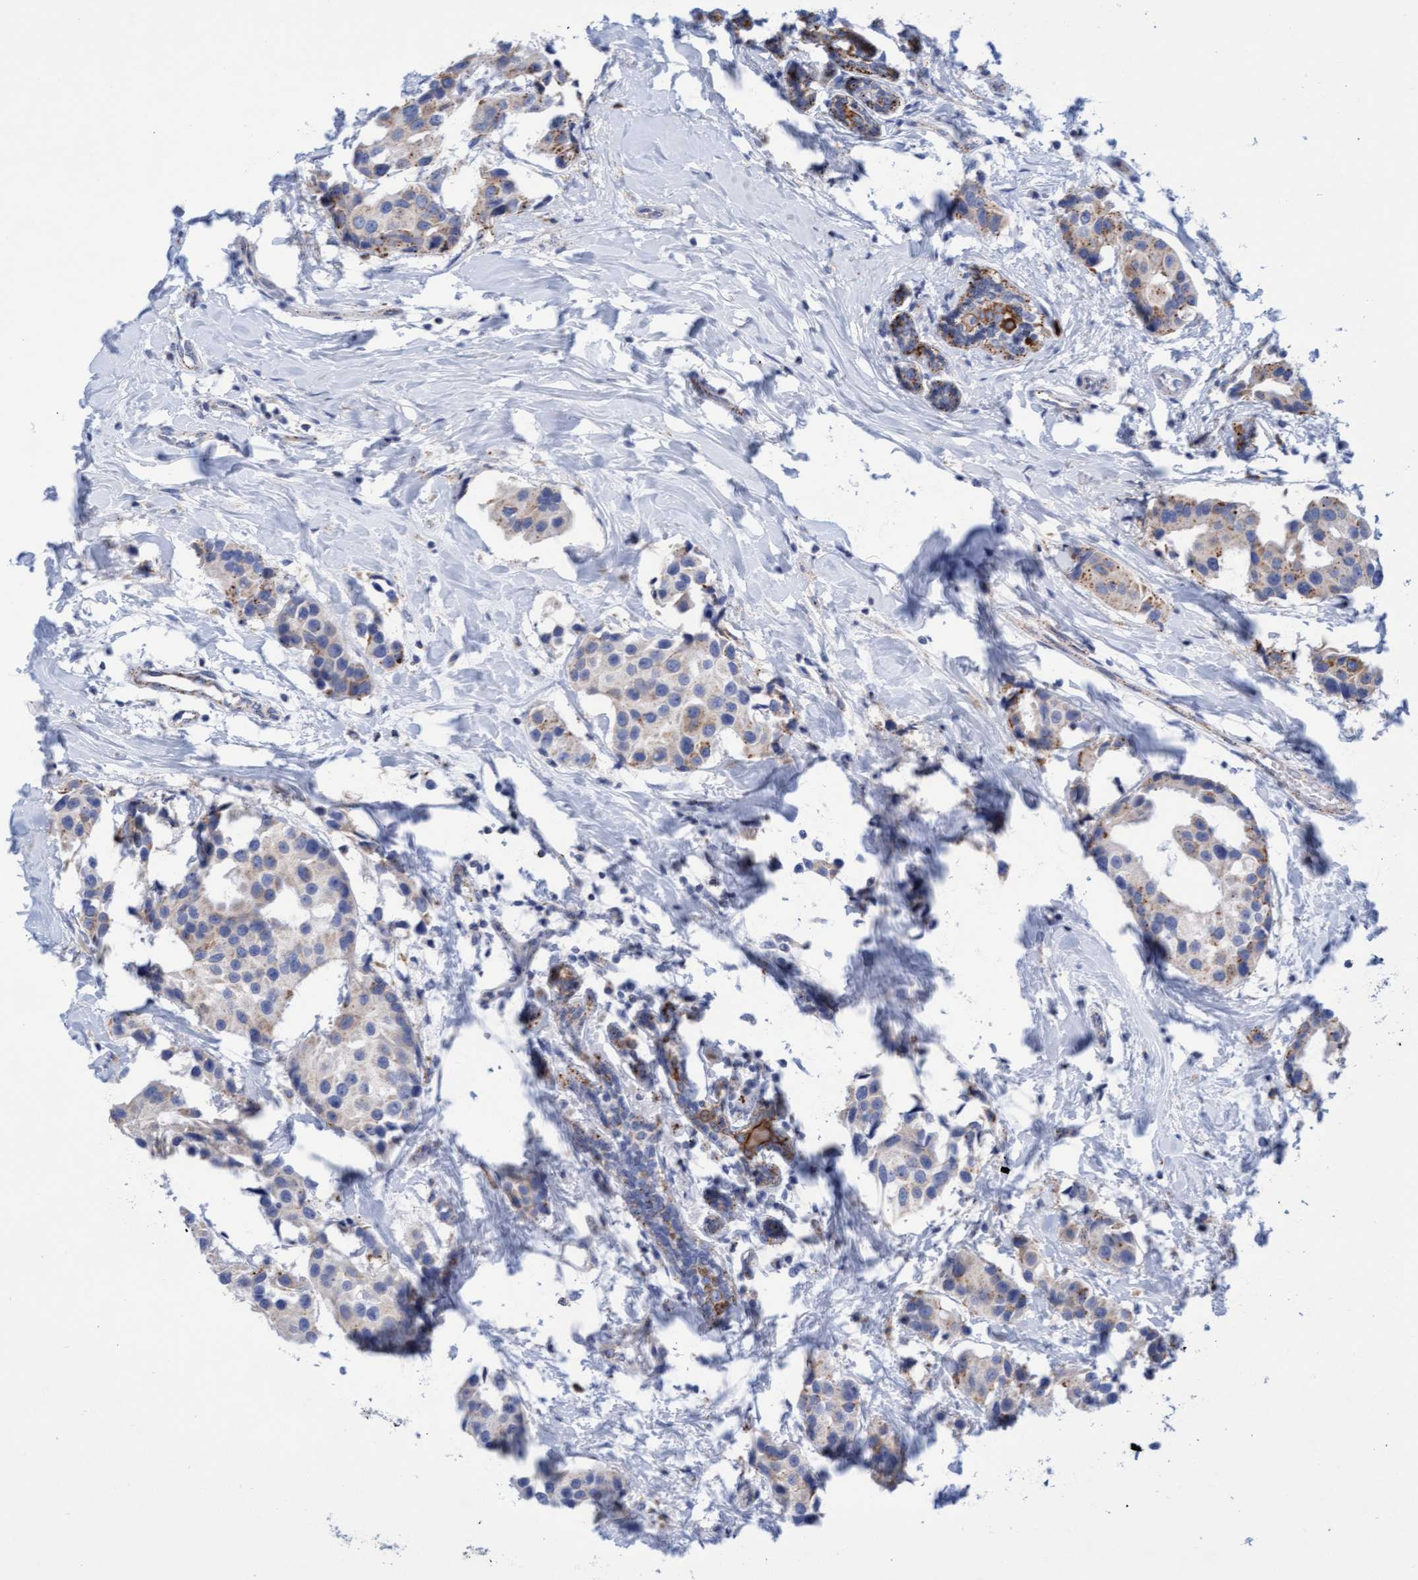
{"staining": {"intensity": "moderate", "quantity": "25%-75%", "location": "cytoplasmic/membranous"}, "tissue": "breast cancer", "cell_type": "Tumor cells", "image_type": "cancer", "snomed": [{"axis": "morphology", "description": "Normal tissue, NOS"}, {"axis": "morphology", "description": "Duct carcinoma"}, {"axis": "topography", "description": "Breast"}], "caption": "DAB (3,3'-diaminobenzidine) immunohistochemical staining of breast cancer (invasive ductal carcinoma) reveals moderate cytoplasmic/membranous protein staining in about 25%-75% of tumor cells. (brown staining indicates protein expression, while blue staining denotes nuclei).", "gene": "SGSH", "patient": {"sex": "female", "age": 39}}